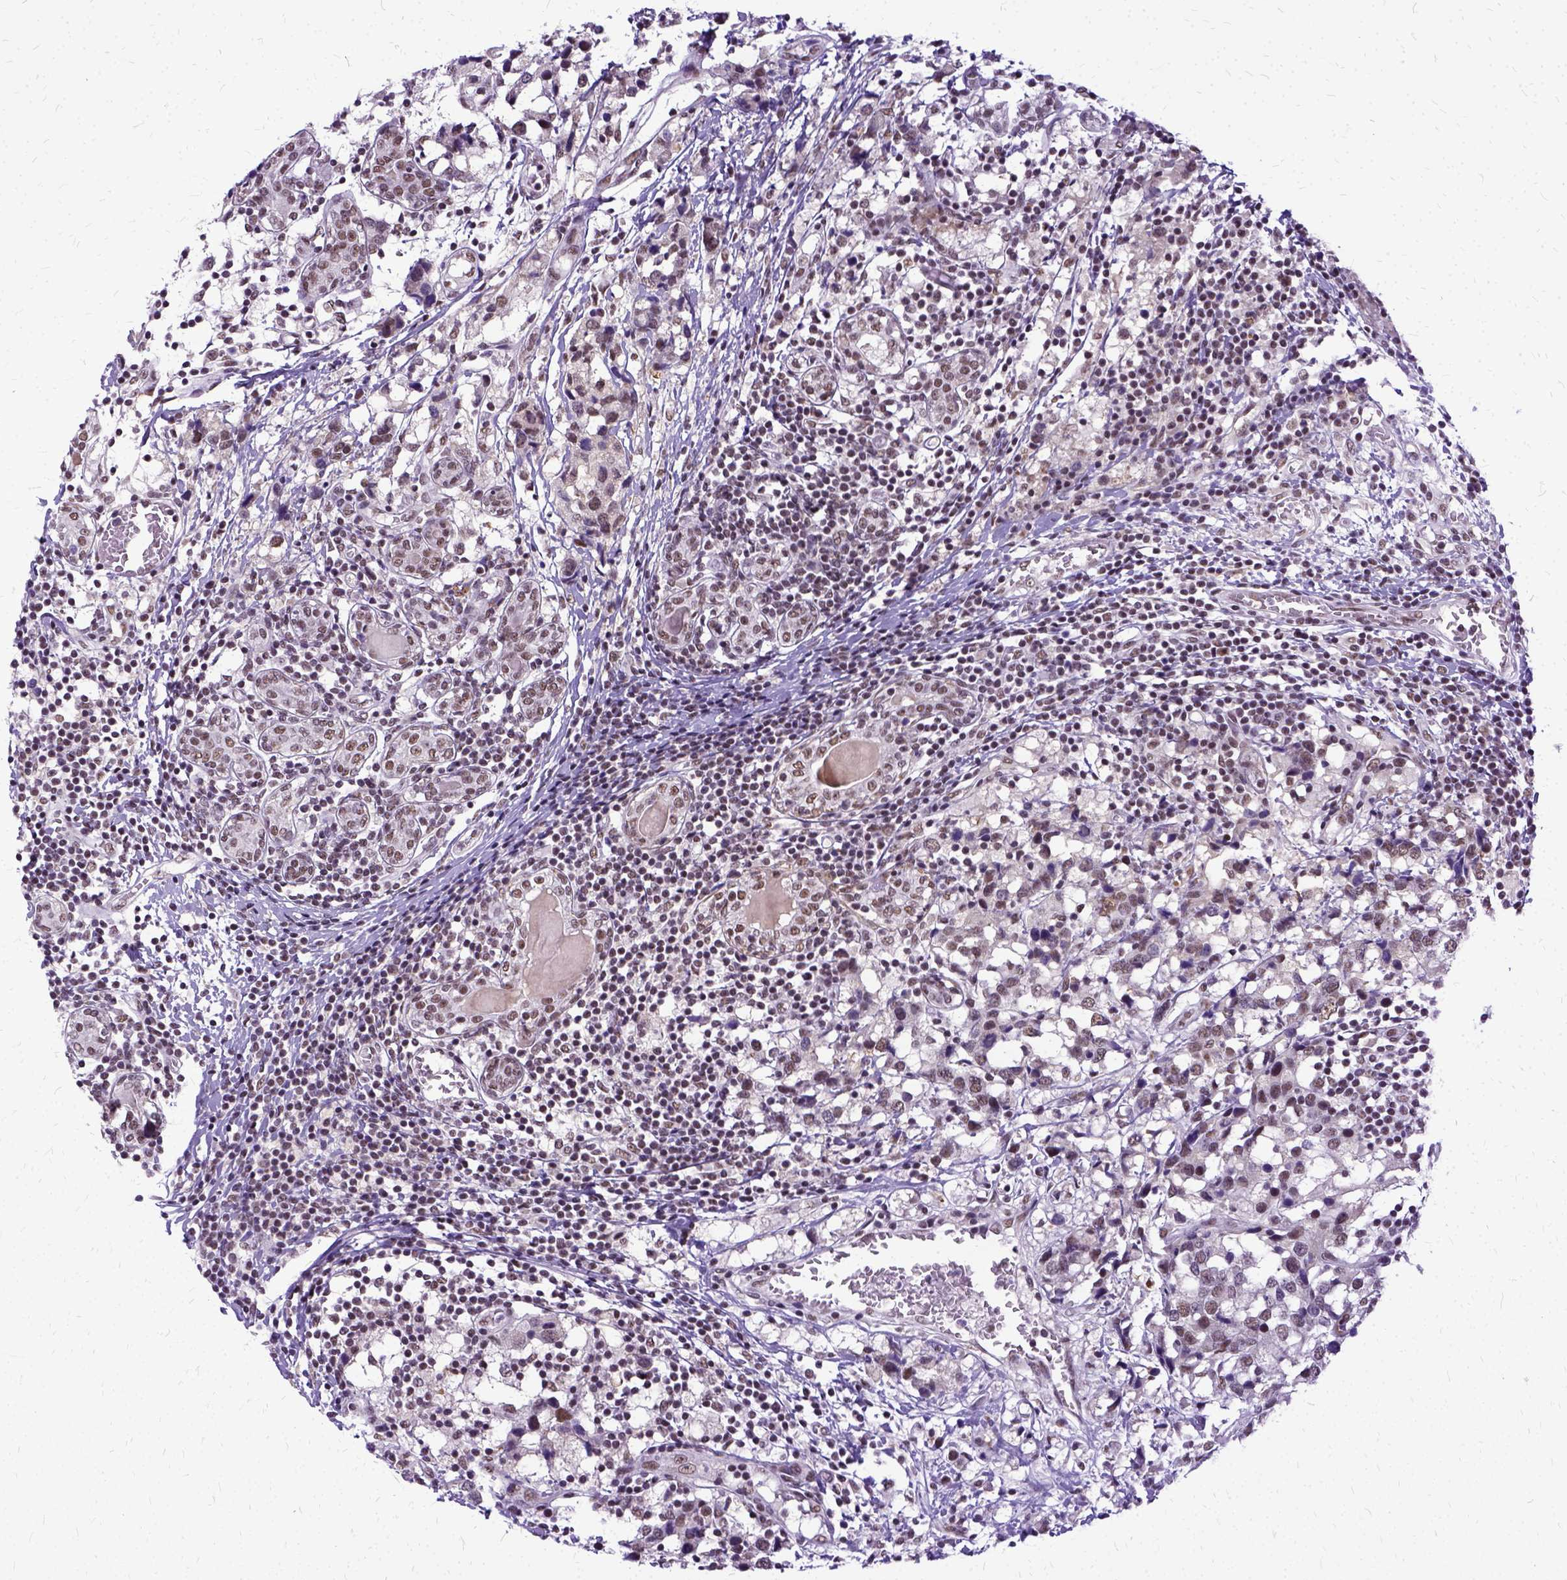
{"staining": {"intensity": "moderate", "quantity": ">75%", "location": "nuclear"}, "tissue": "breast cancer", "cell_type": "Tumor cells", "image_type": "cancer", "snomed": [{"axis": "morphology", "description": "Lobular carcinoma"}, {"axis": "topography", "description": "Breast"}], "caption": "The photomicrograph reveals a brown stain indicating the presence of a protein in the nuclear of tumor cells in lobular carcinoma (breast).", "gene": "SETD1A", "patient": {"sex": "female", "age": 59}}